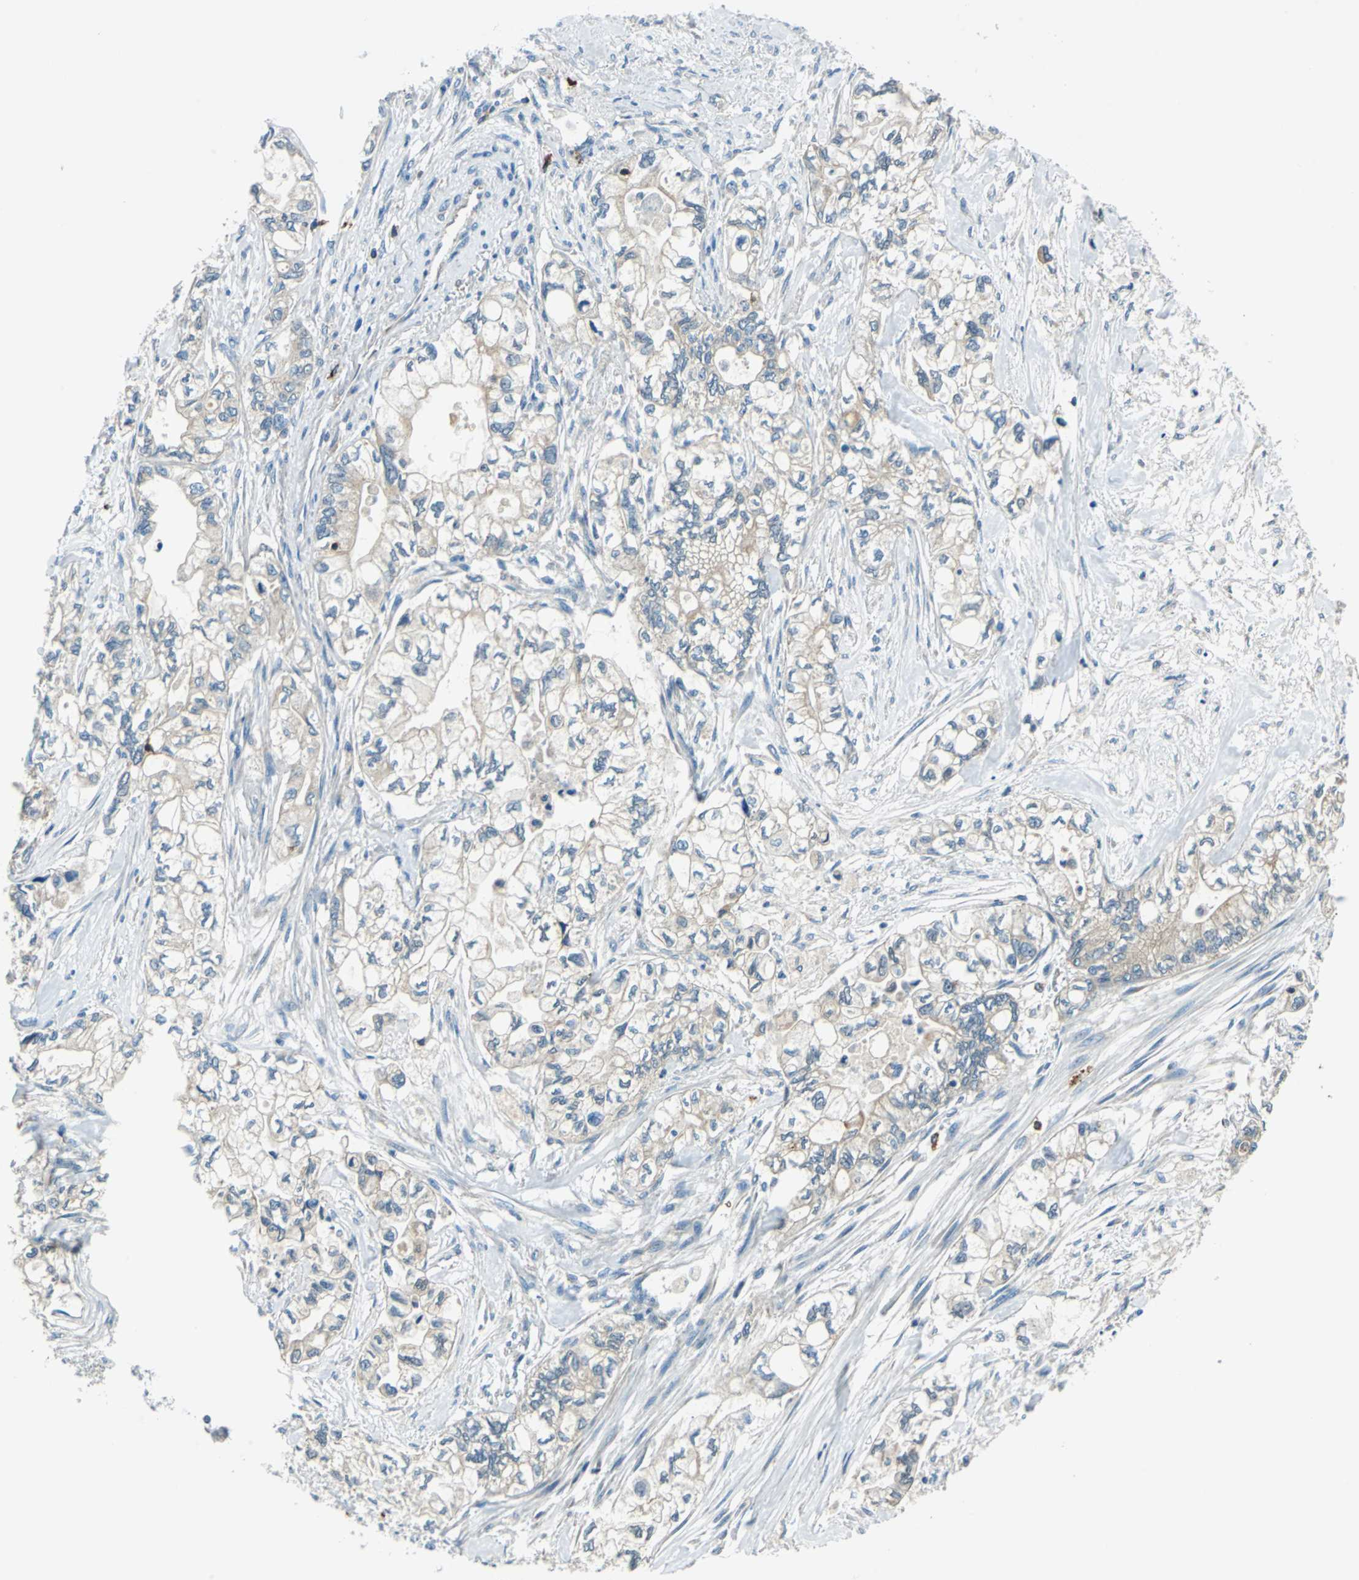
{"staining": {"intensity": "weak", "quantity": "25%-75%", "location": "cytoplasmic/membranous"}, "tissue": "pancreatic cancer", "cell_type": "Tumor cells", "image_type": "cancer", "snomed": [{"axis": "morphology", "description": "Adenocarcinoma, NOS"}, {"axis": "topography", "description": "Pancreas"}], "caption": "Pancreatic cancer stained for a protein displays weak cytoplasmic/membranous positivity in tumor cells. Ihc stains the protein of interest in brown and the nuclei are stained blue.", "gene": "CPA3", "patient": {"sex": "male", "age": 79}}